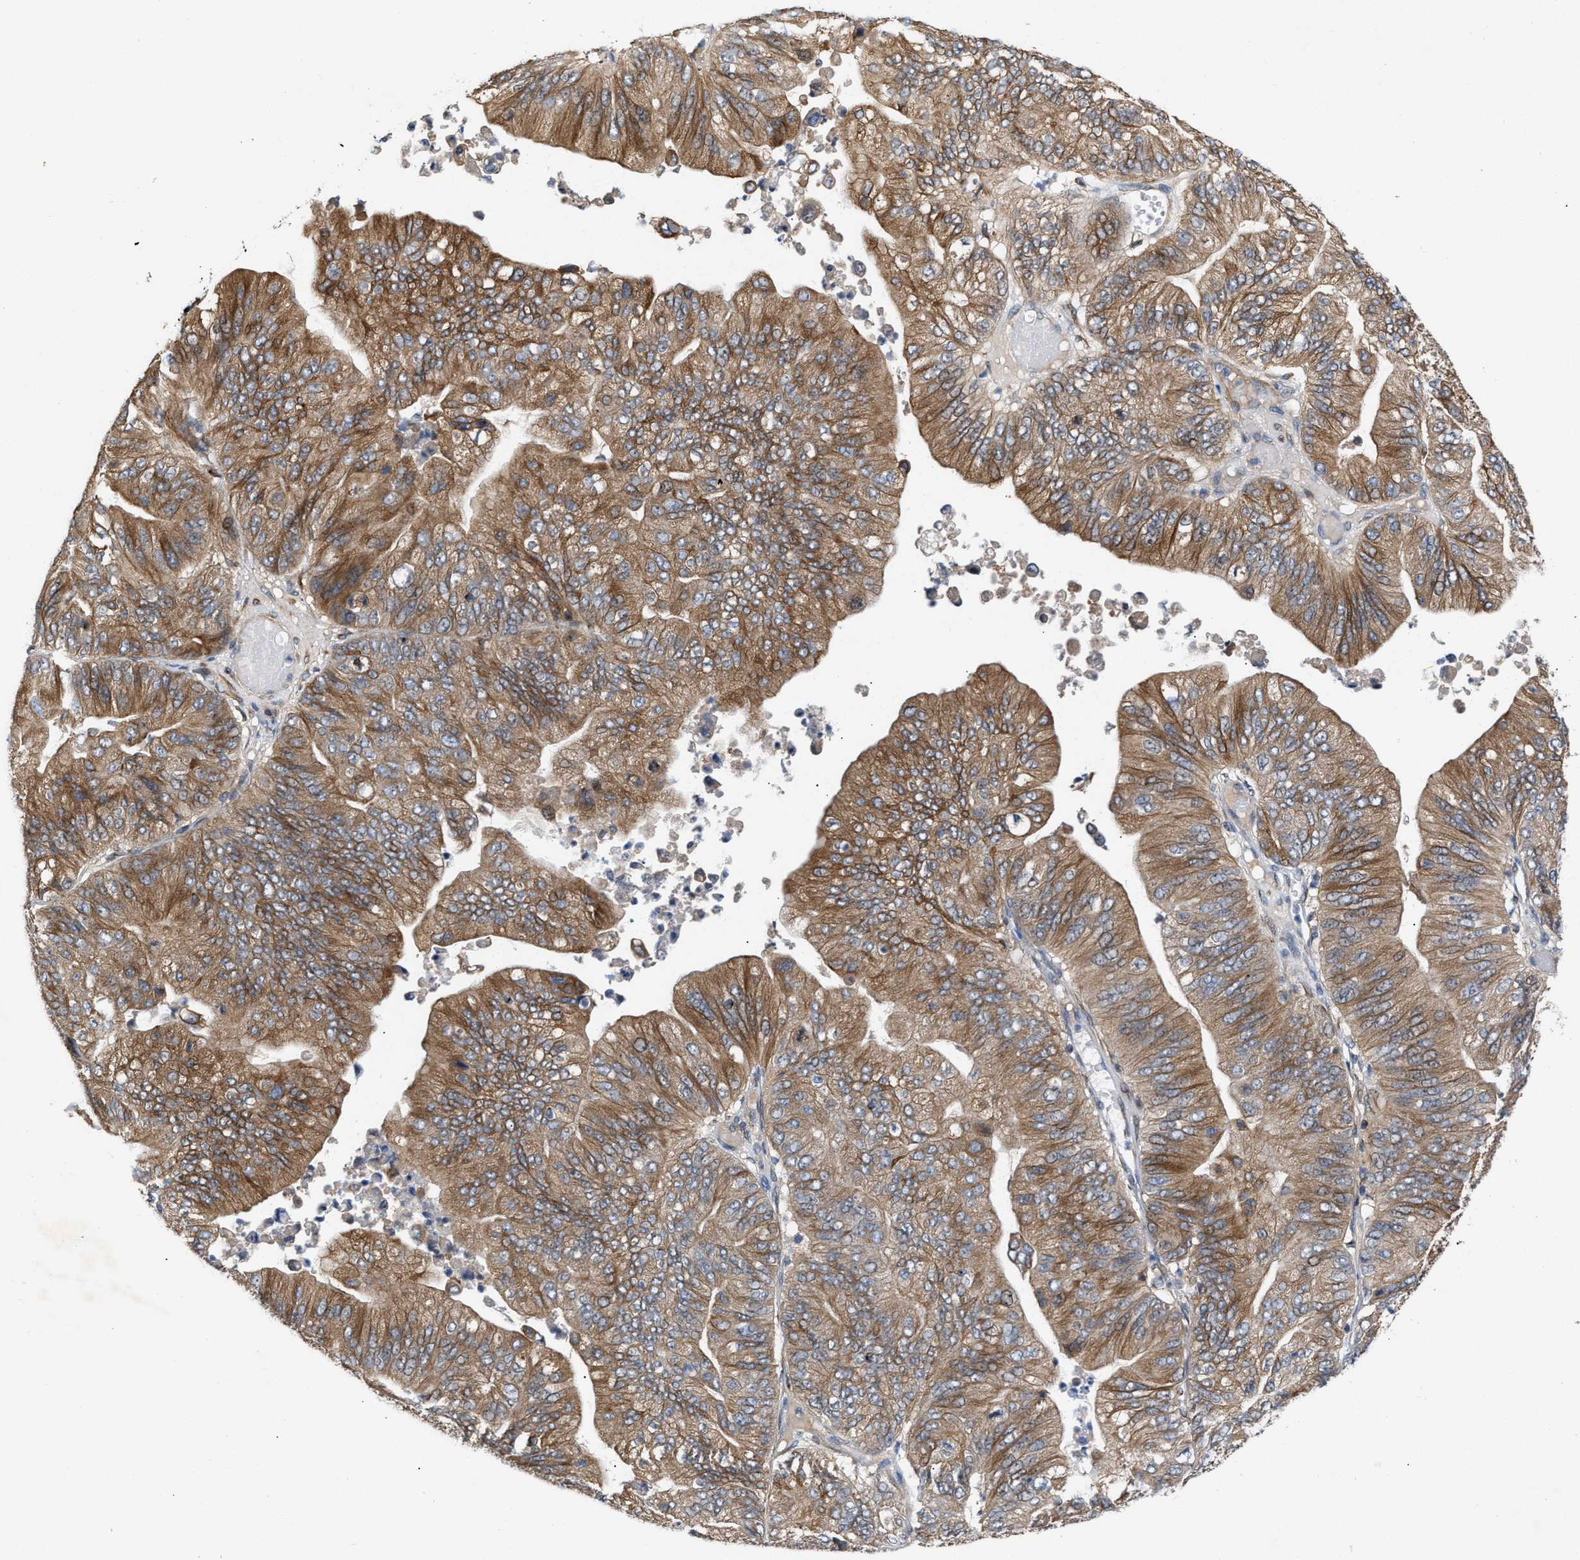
{"staining": {"intensity": "moderate", "quantity": ">75%", "location": "cytoplasmic/membranous"}, "tissue": "ovarian cancer", "cell_type": "Tumor cells", "image_type": "cancer", "snomed": [{"axis": "morphology", "description": "Cystadenocarcinoma, mucinous, NOS"}, {"axis": "topography", "description": "Ovary"}], "caption": "IHC (DAB (3,3'-diaminobenzidine)) staining of mucinous cystadenocarcinoma (ovarian) reveals moderate cytoplasmic/membranous protein positivity in about >75% of tumor cells.", "gene": "BBLN", "patient": {"sex": "female", "age": 61}}